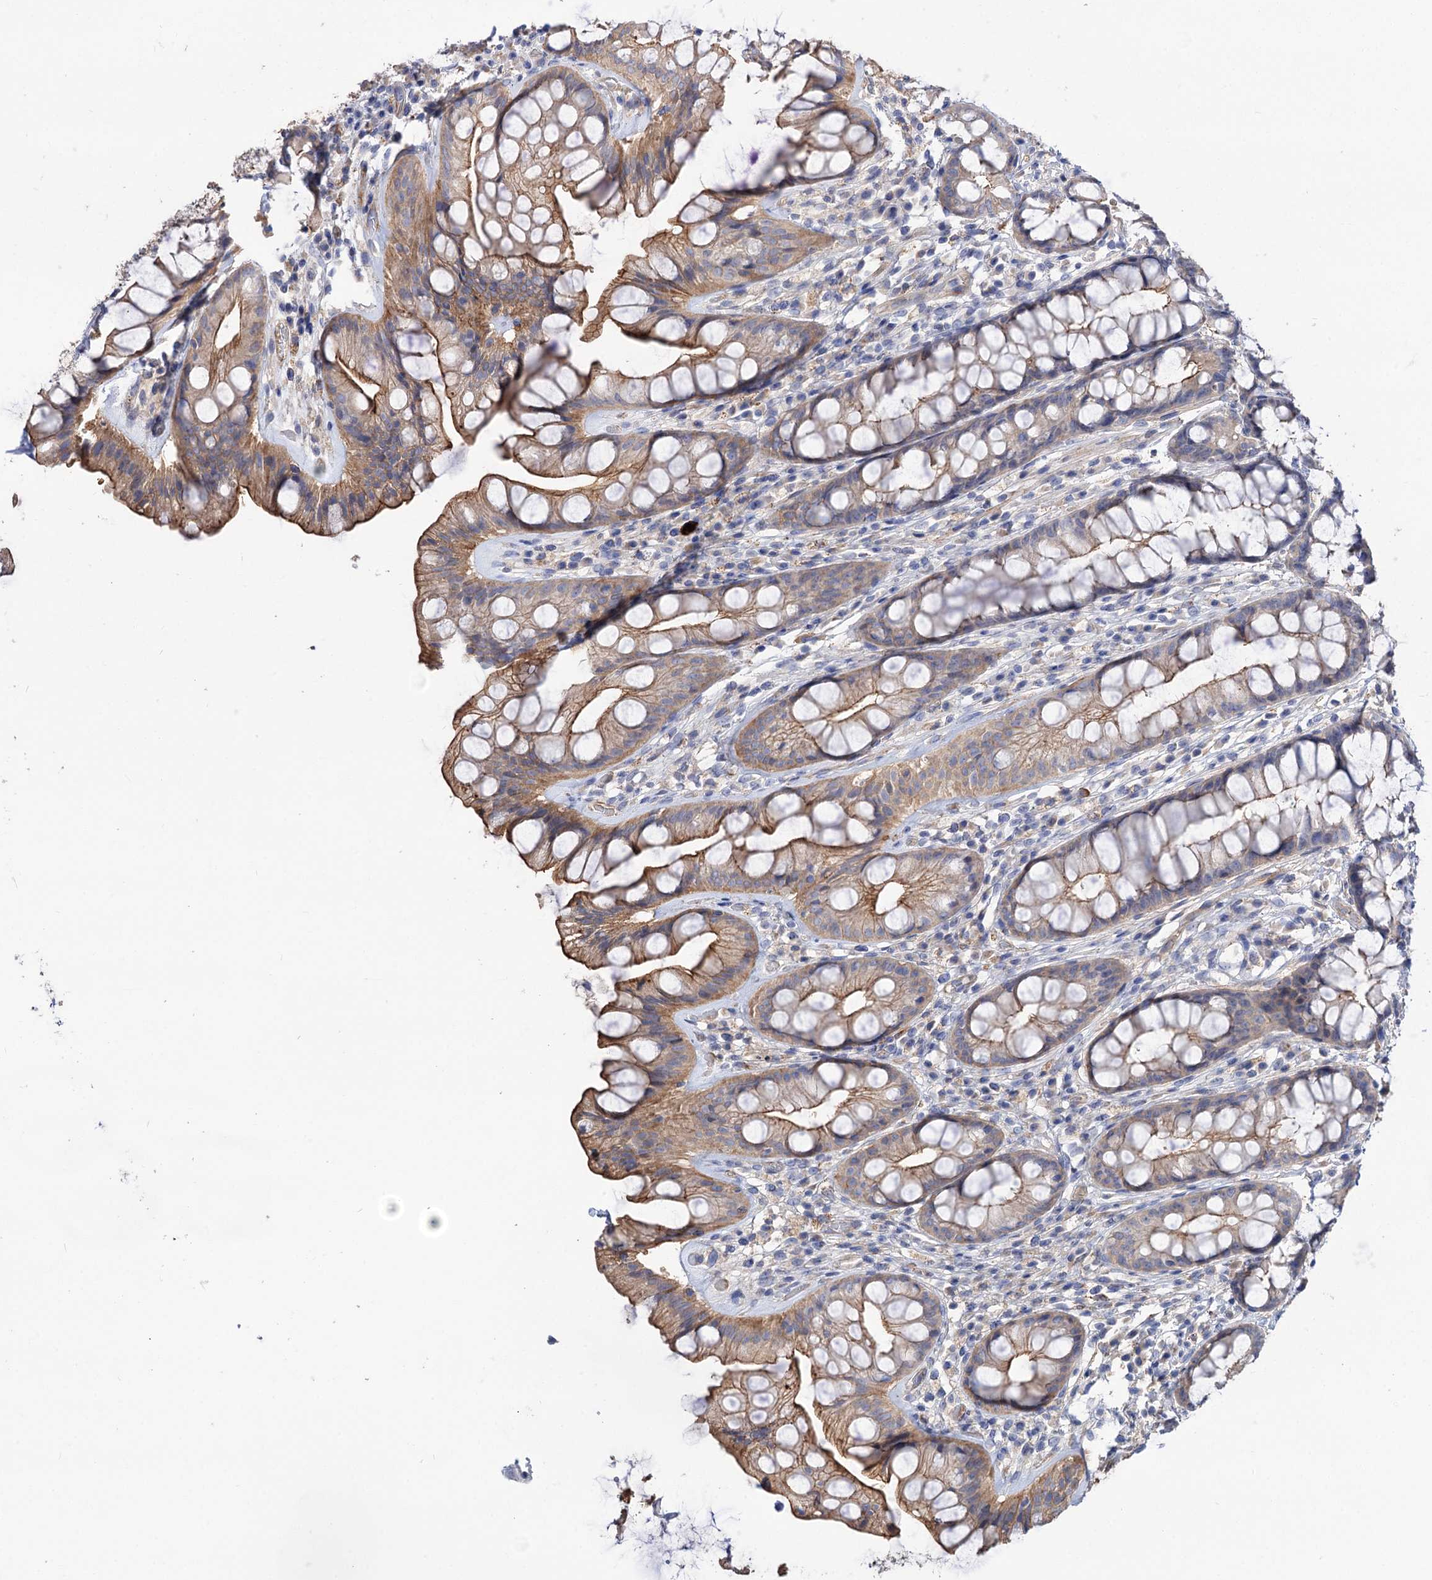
{"staining": {"intensity": "moderate", "quantity": "25%-75%", "location": "cytoplasmic/membranous"}, "tissue": "rectum", "cell_type": "Glandular cells", "image_type": "normal", "snomed": [{"axis": "morphology", "description": "Normal tissue, NOS"}, {"axis": "topography", "description": "Rectum"}], "caption": "Protein expression analysis of benign human rectum reveals moderate cytoplasmic/membranous expression in approximately 25%-75% of glandular cells.", "gene": "NUDCD2", "patient": {"sex": "male", "age": 74}}